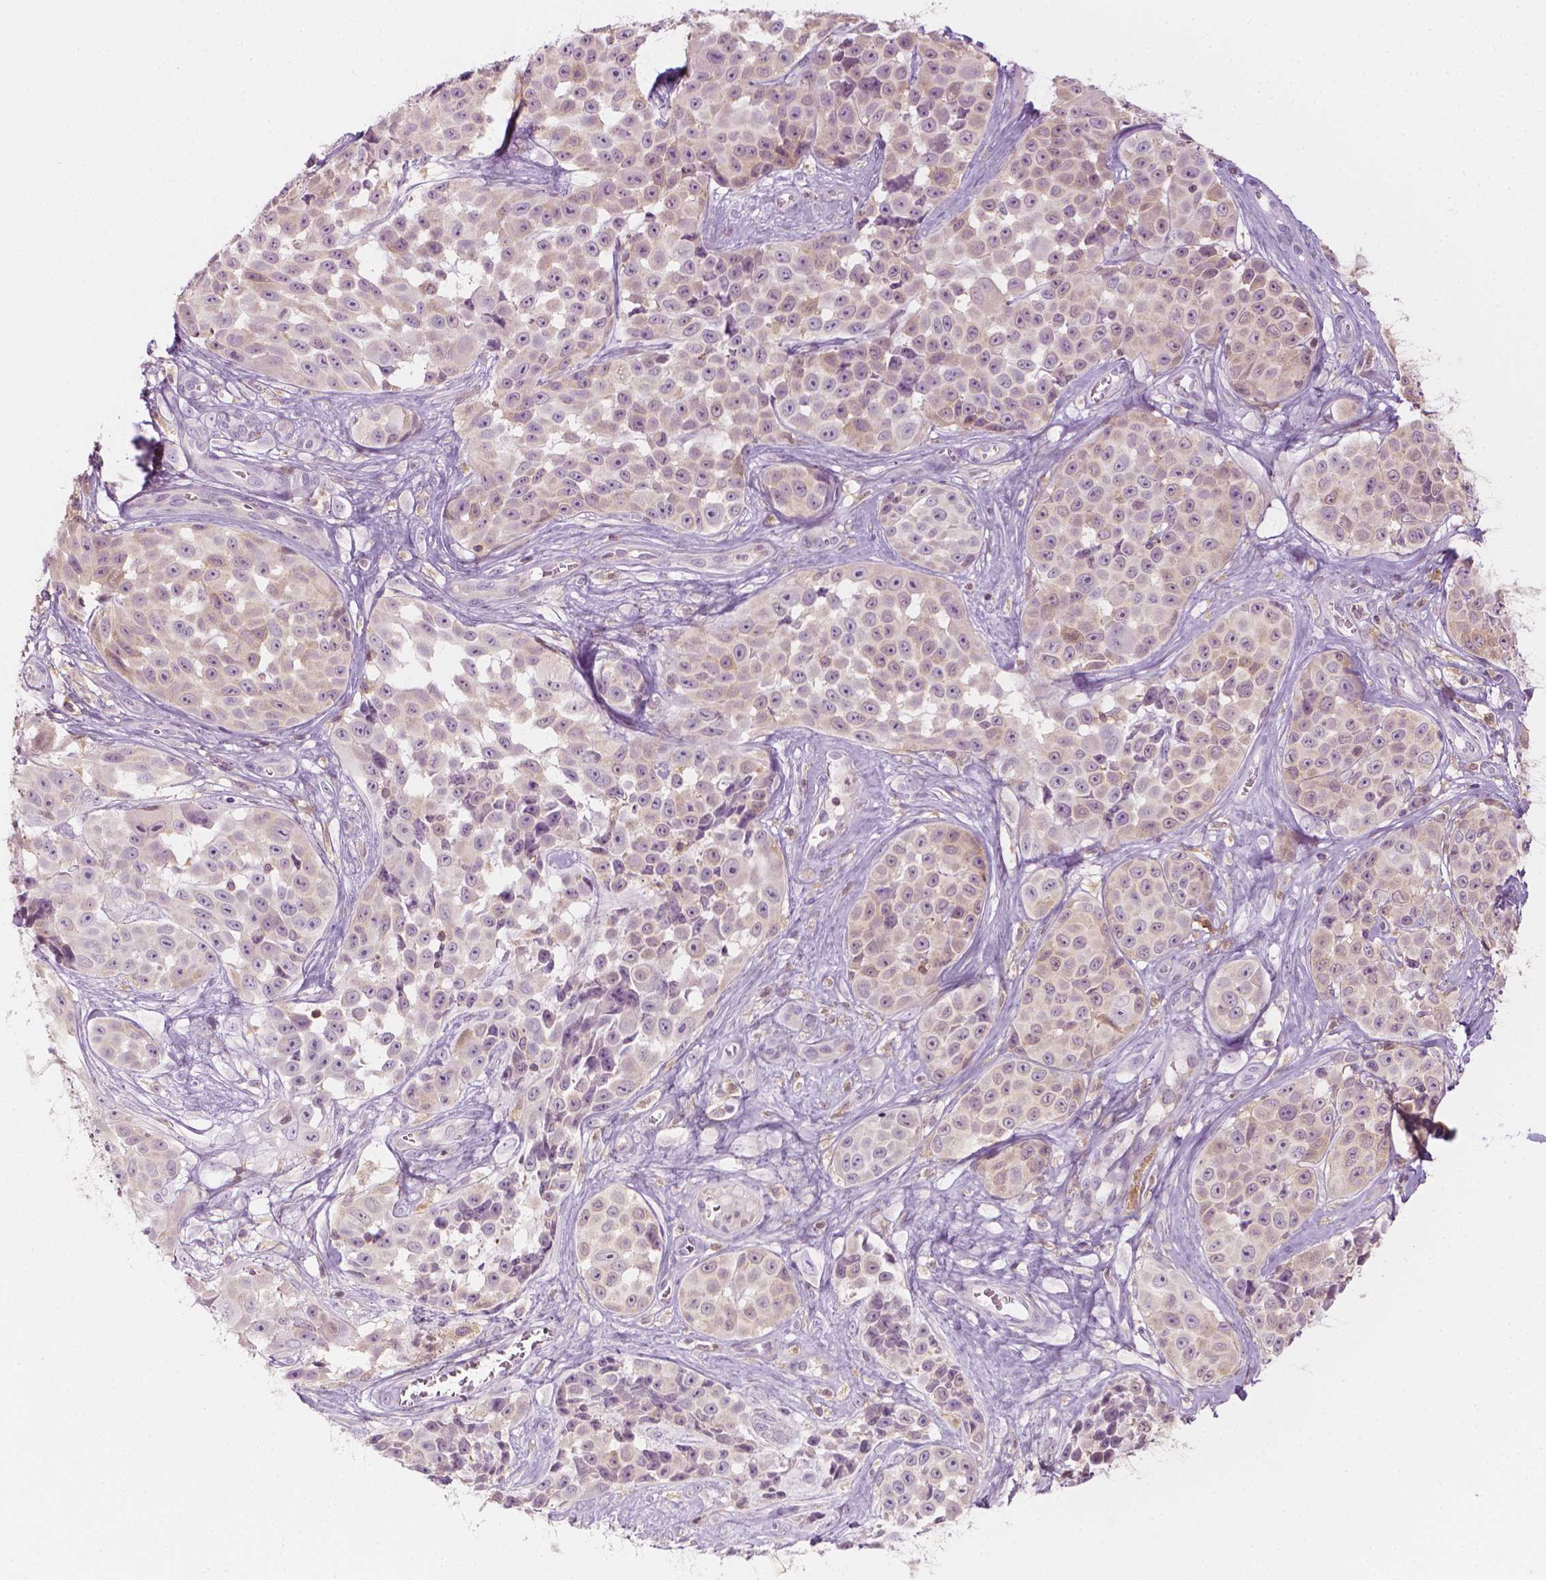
{"staining": {"intensity": "weak", "quantity": "<25%", "location": "cytoplasmic/membranous"}, "tissue": "melanoma", "cell_type": "Tumor cells", "image_type": "cancer", "snomed": [{"axis": "morphology", "description": "Malignant melanoma, NOS"}, {"axis": "topography", "description": "Skin"}], "caption": "The IHC image has no significant staining in tumor cells of melanoma tissue.", "gene": "SHMT1", "patient": {"sex": "female", "age": 88}}